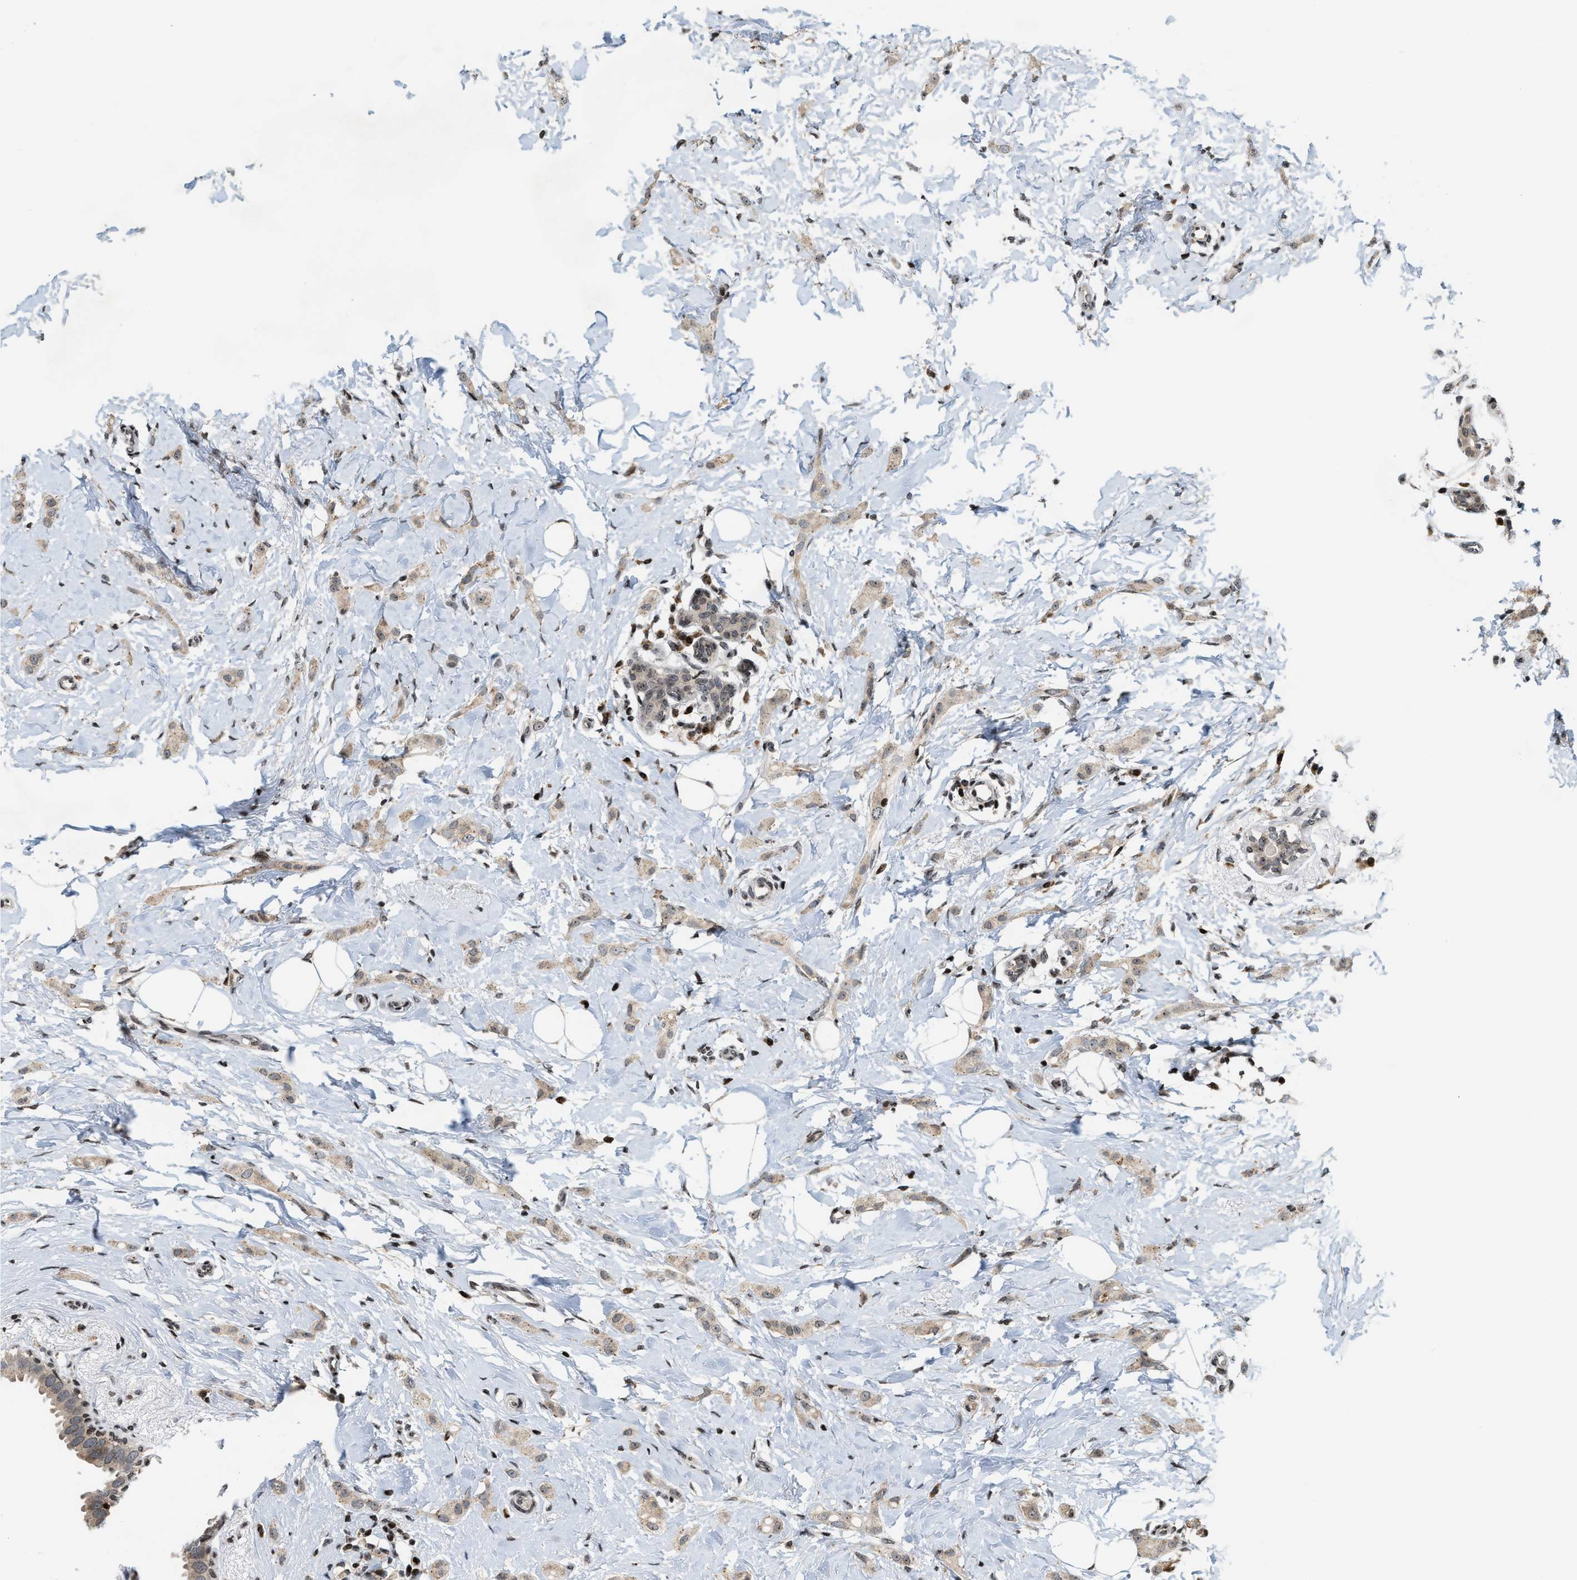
{"staining": {"intensity": "weak", "quantity": ">75%", "location": "cytoplasmic/membranous"}, "tissue": "breast cancer", "cell_type": "Tumor cells", "image_type": "cancer", "snomed": [{"axis": "morphology", "description": "Lobular carcinoma"}, {"axis": "topography", "description": "Breast"}], "caption": "Breast cancer (lobular carcinoma) stained with a protein marker reveals weak staining in tumor cells.", "gene": "PDZD2", "patient": {"sex": "female", "age": 55}}